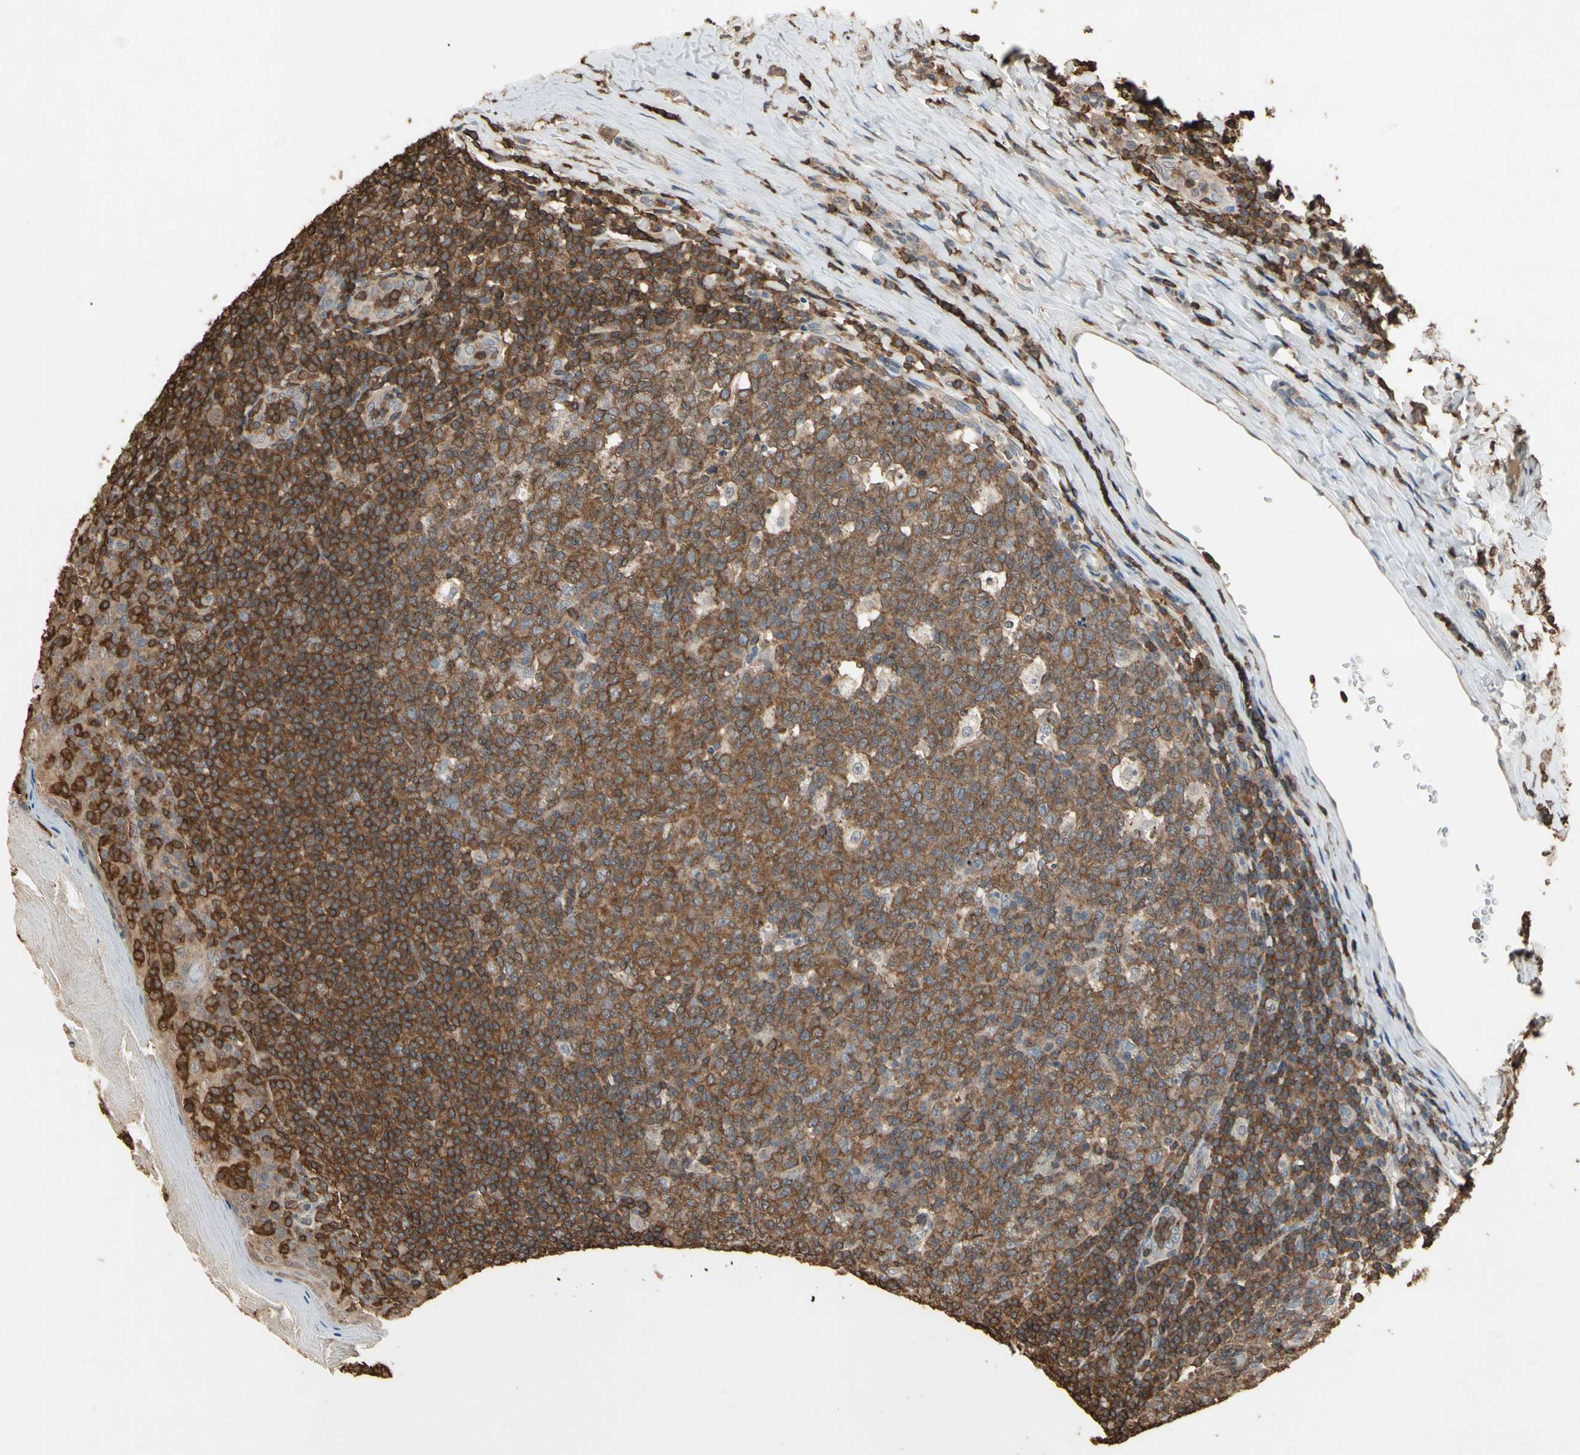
{"staining": {"intensity": "strong", "quantity": ">75%", "location": "cytoplasmic/membranous"}, "tissue": "tonsil", "cell_type": "Germinal center cells", "image_type": "normal", "snomed": [{"axis": "morphology", "description": "Normal tissue, NOS"}, {"axis": "topography", "description": "Tonsil"}], "caption": "Tonsil stained with a brown dye reveals strong cytoplasmic/membranous positive staining in about >75% of germinal center cells.", "gene": "MAP3K10", "patient": {"sex": "male", "age": 31}}